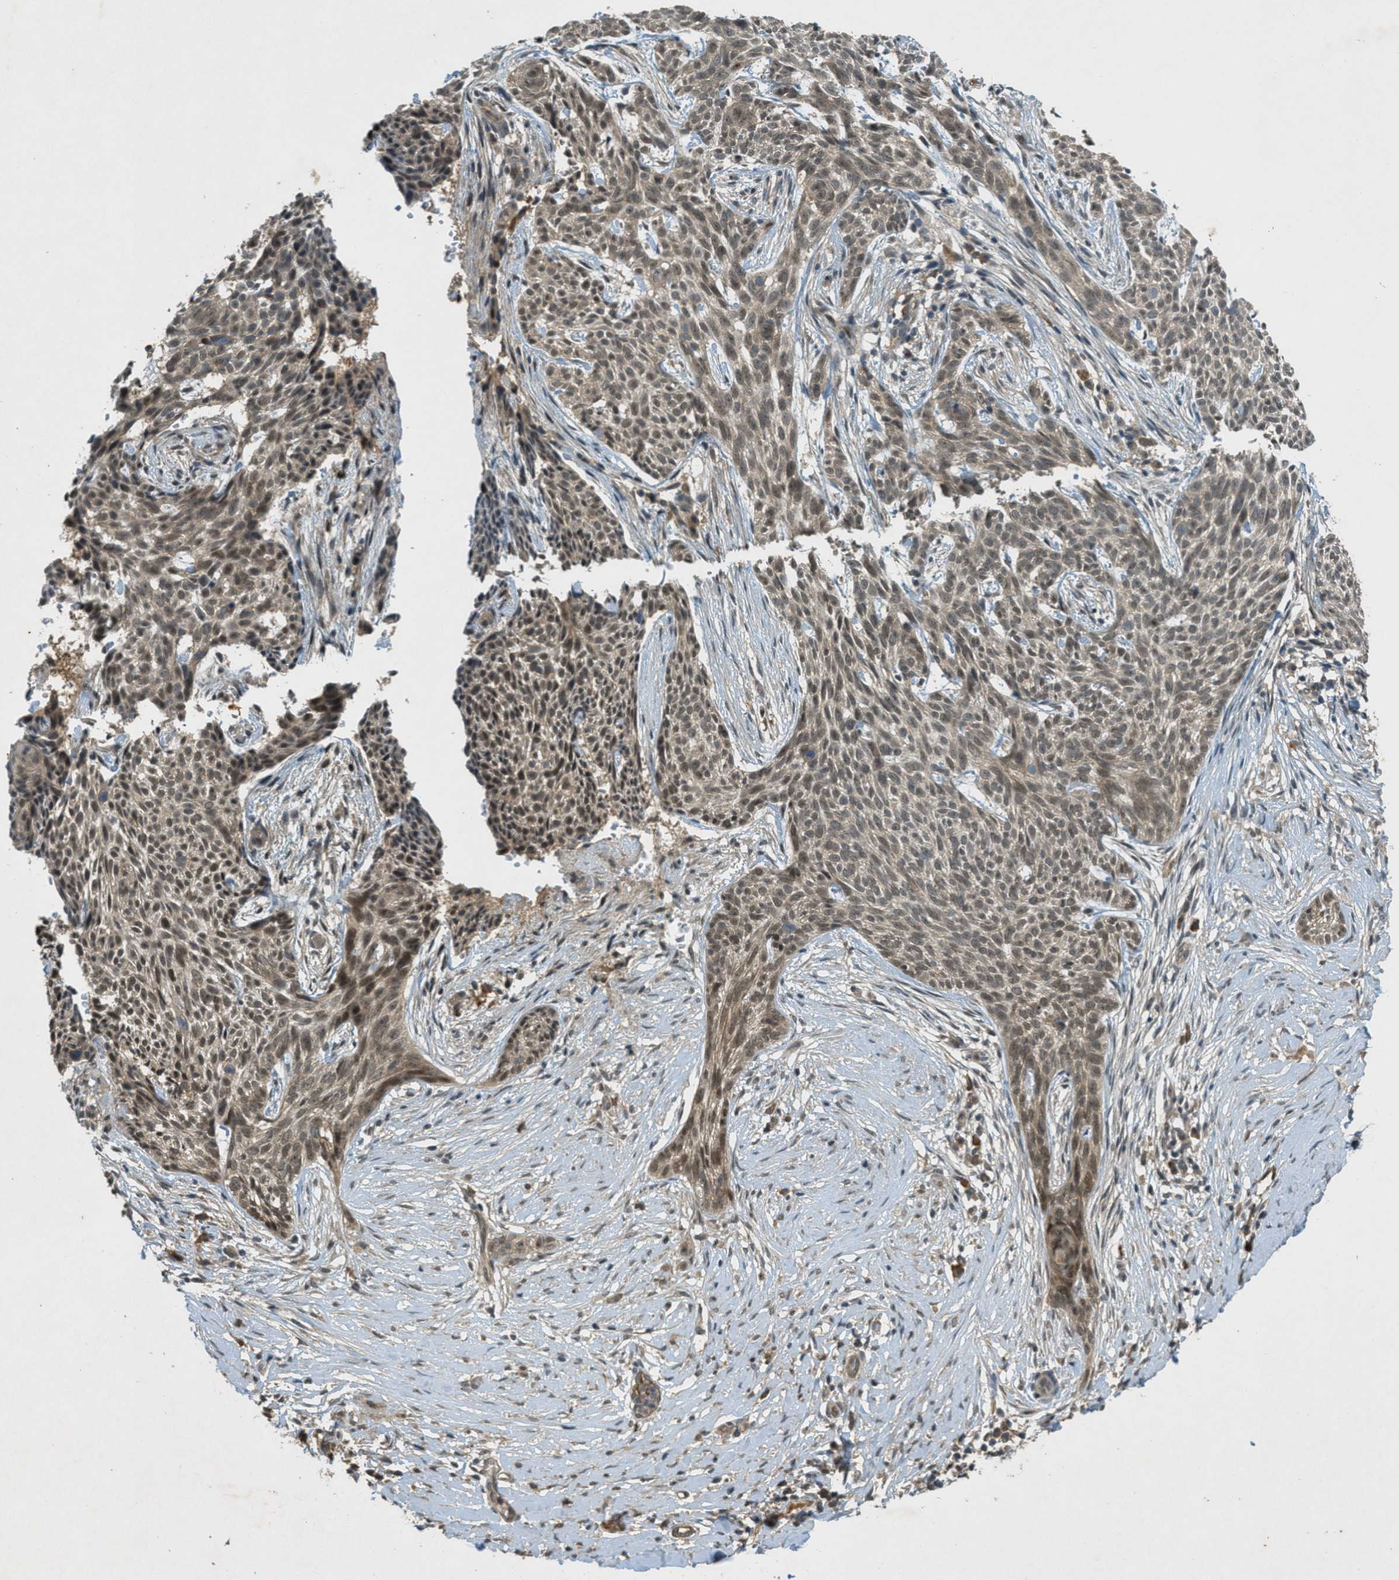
{"staining": {"intensity": "weak", "quantity": ">75%", "location": "cytoplasmic/membranous"}, "tissue": "skin cancer", "cell_type": "Tumor cells", "image_type": "cancer", "snomed": [{"axis": "morphology", "description": "Basal cell carcinoma"}, {"axis": "topography", "description": "Skin"}], "caption": "Weak cytoplasmic/membranous staining is identified in approximately >75% of tumor cells in basal cell carcinoma (skin).", "gene": "STK11", "patient": {"sex": "female", "age": 59}}